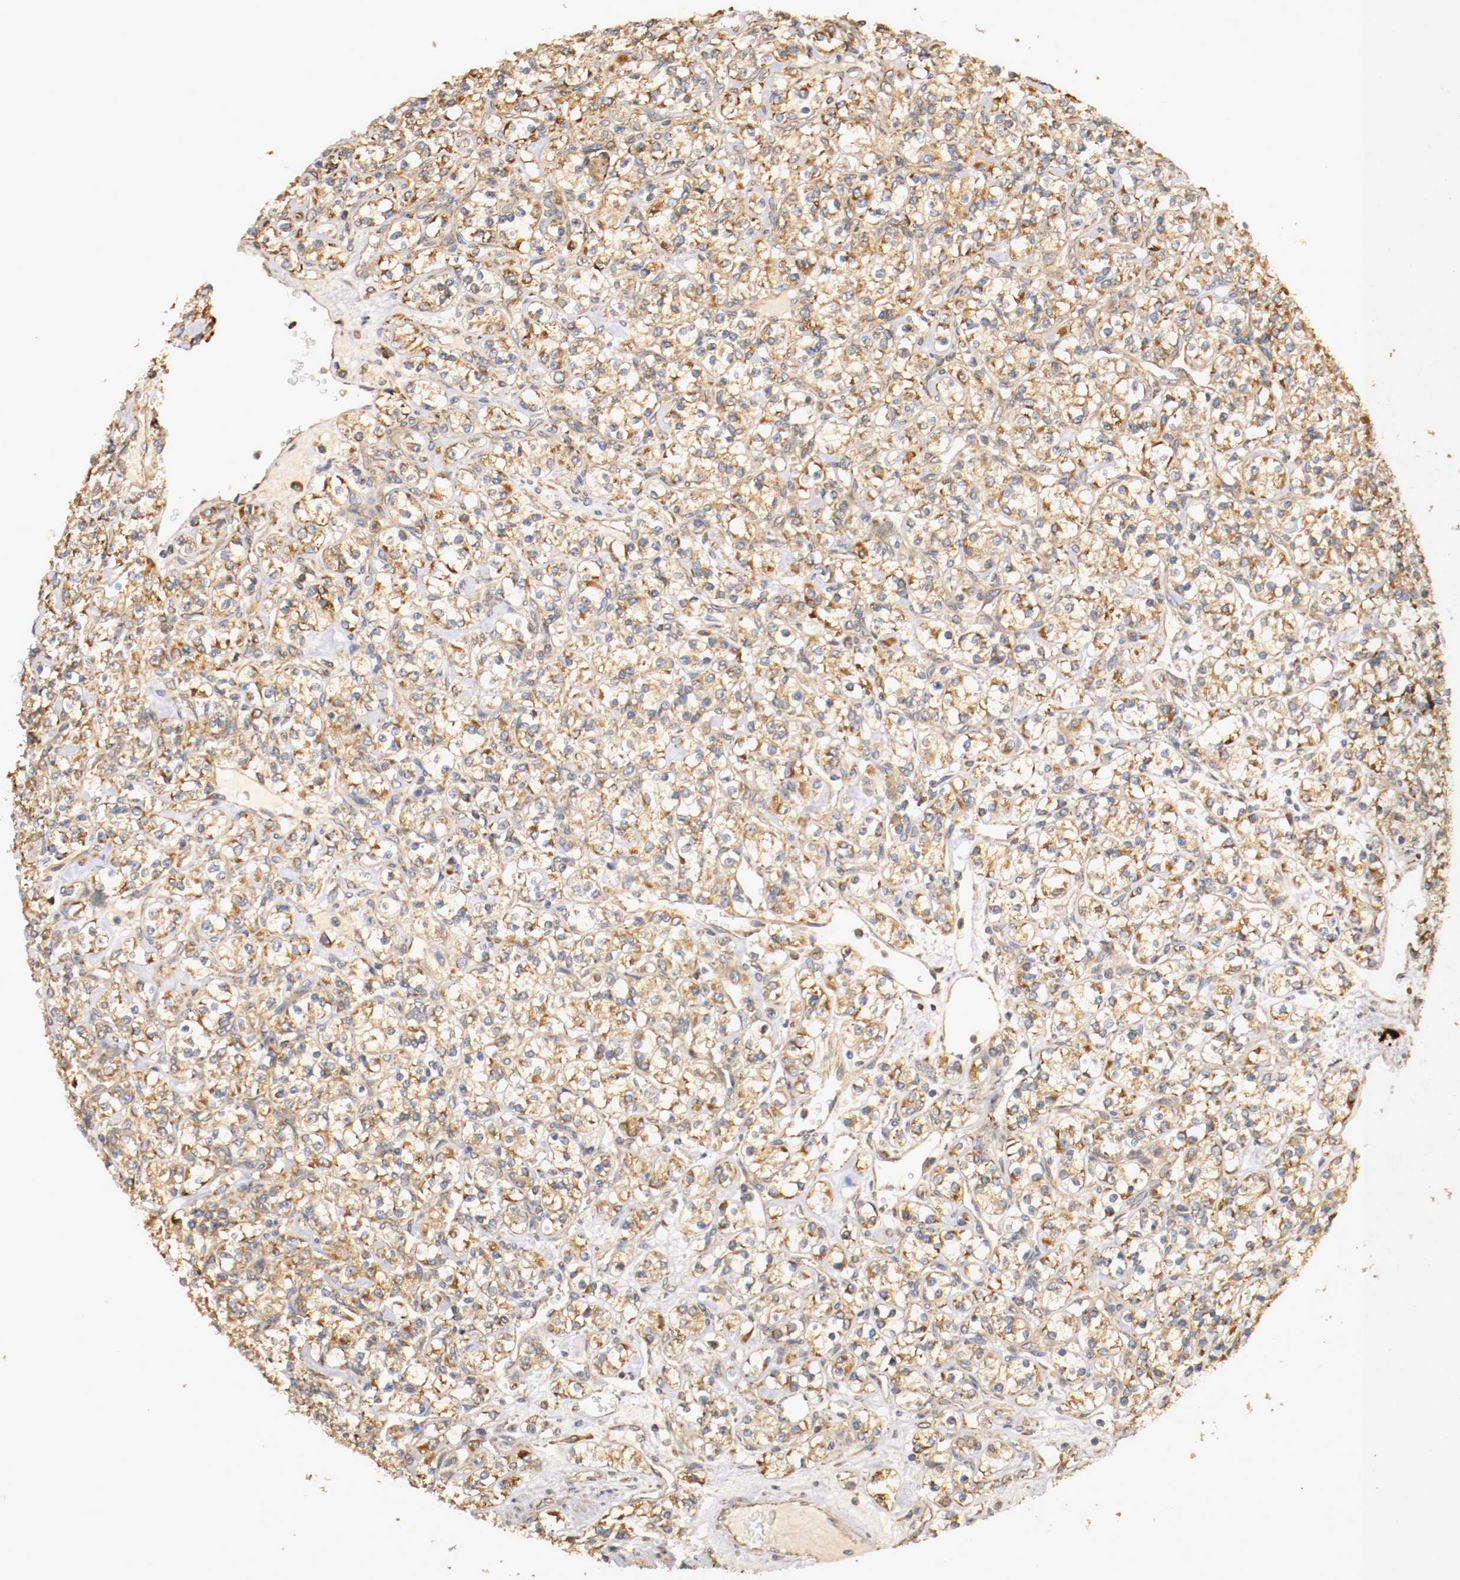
{"staining": {"intensity": "weak", "quantity": "25%-75%", "location": "cytoplasmic/membranous"}, "tissue": "renal cancer", "cell_type": "Tumor cells", "image_type": "cancer", "snomed": [{"axis": "morphology", "description": "Adenocarcinoma, NOS"}, {"axis": "topography", "description": "Kidney"}], "caption": "Immunohistochemistry staining of adenocarcinoma (renal), which demonstrates low levels of weak cytoplasmic/membranous expression in approximately 25%-75% of tumor cells indicating weak cytoplasmic/membranous protein expression. The staining was performed using DAB (3,3'-diaminobenzidine) (brown) for protein detection and nuclei were counterstained in hematoxylin (blue).", "gene": "VEZT", "patient": {"sex": "male", "age": 77}}